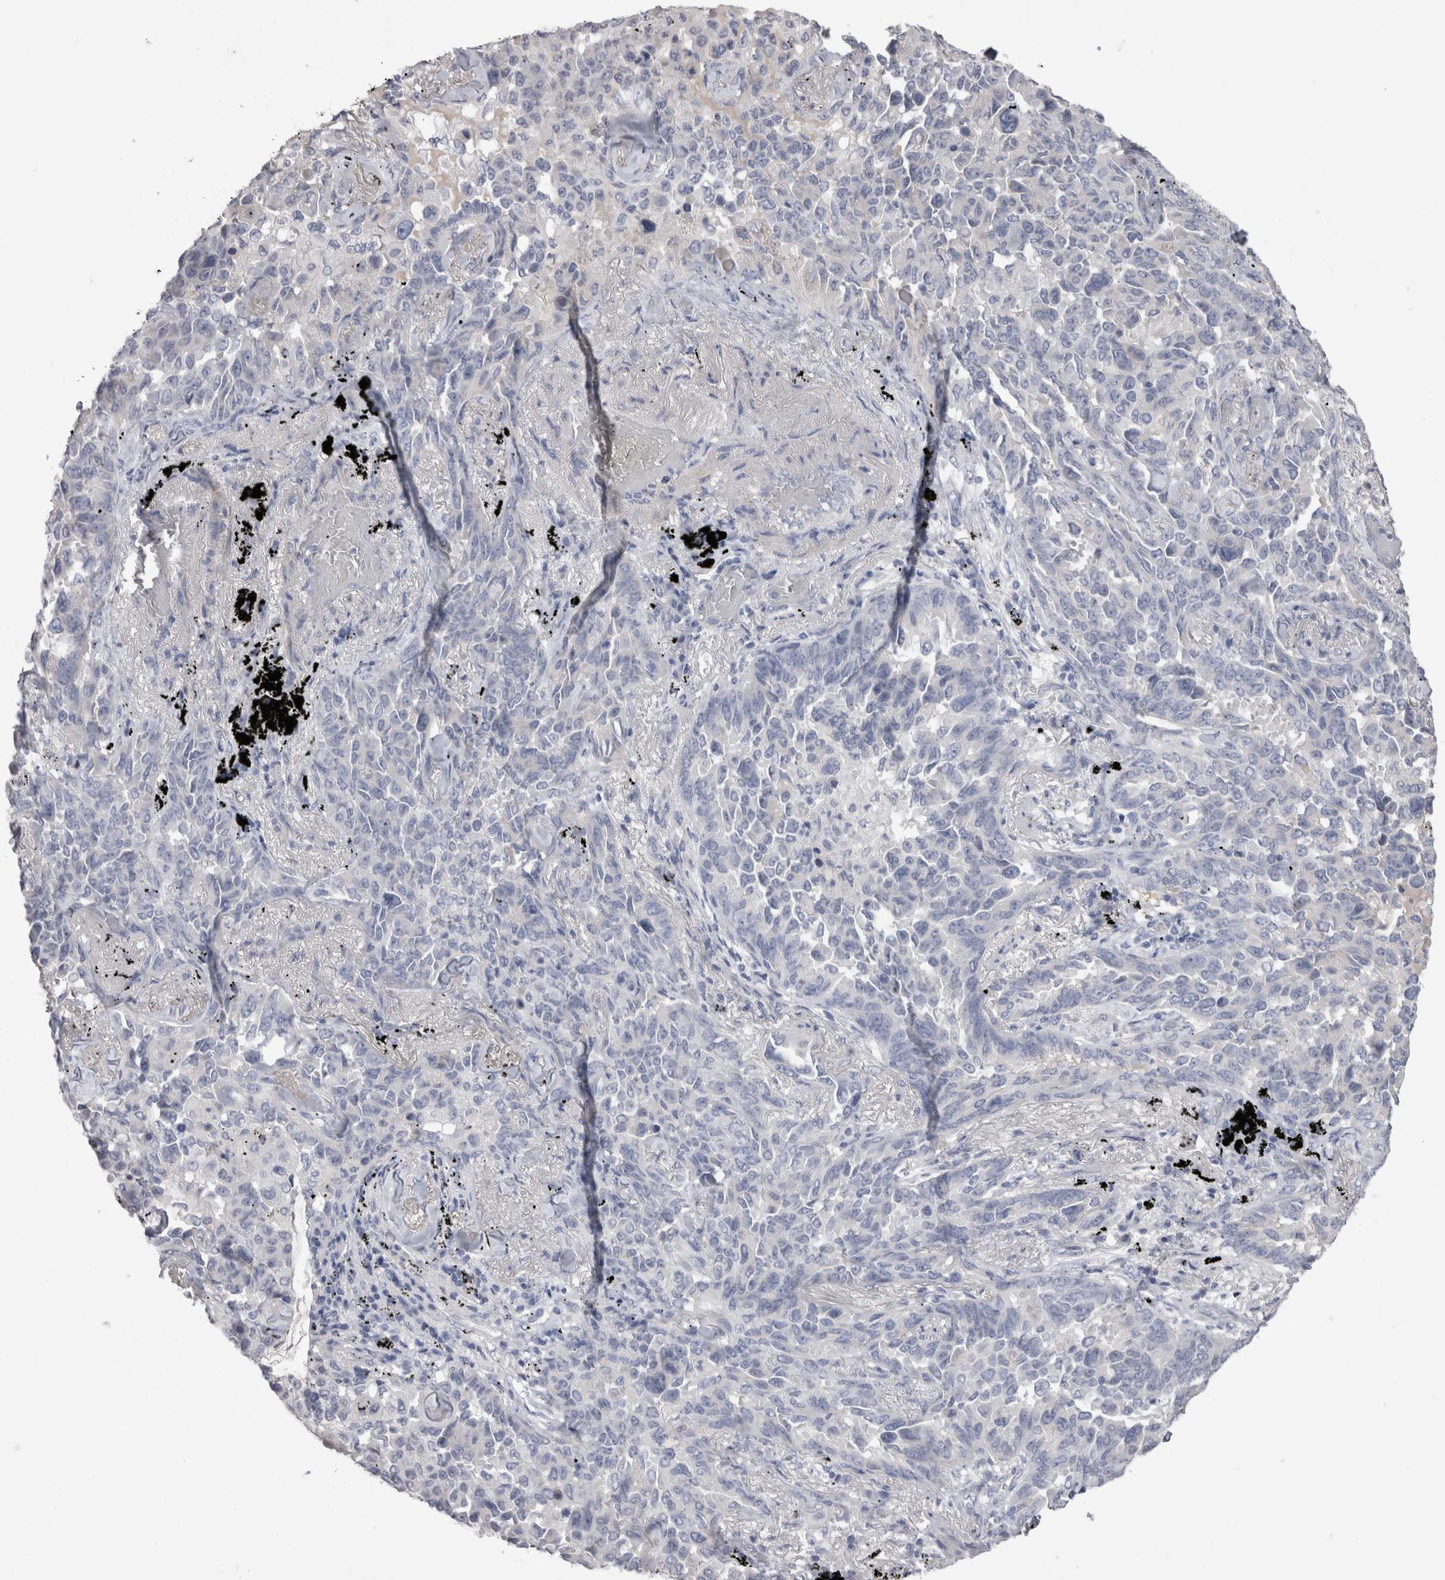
{"staining": {"intensity": "negative", "quantity": "none", "location": "none"}, "tissue": "lung cancer", "cell_type": "Tumor cells", "image_type": "cancer", "snomed": [{"axis": "morphology", "description": "Adenocarcinoma, NOS"}, {"axis": "topography", "description": "Lung"}], "caption": "Lung cancer (adenocarcinoma) was stained to show a protein in brown. There is no significant positivity in tumor cells.", "gene": "ADAM2", "patient": {"sex": "female", "age": 67}}